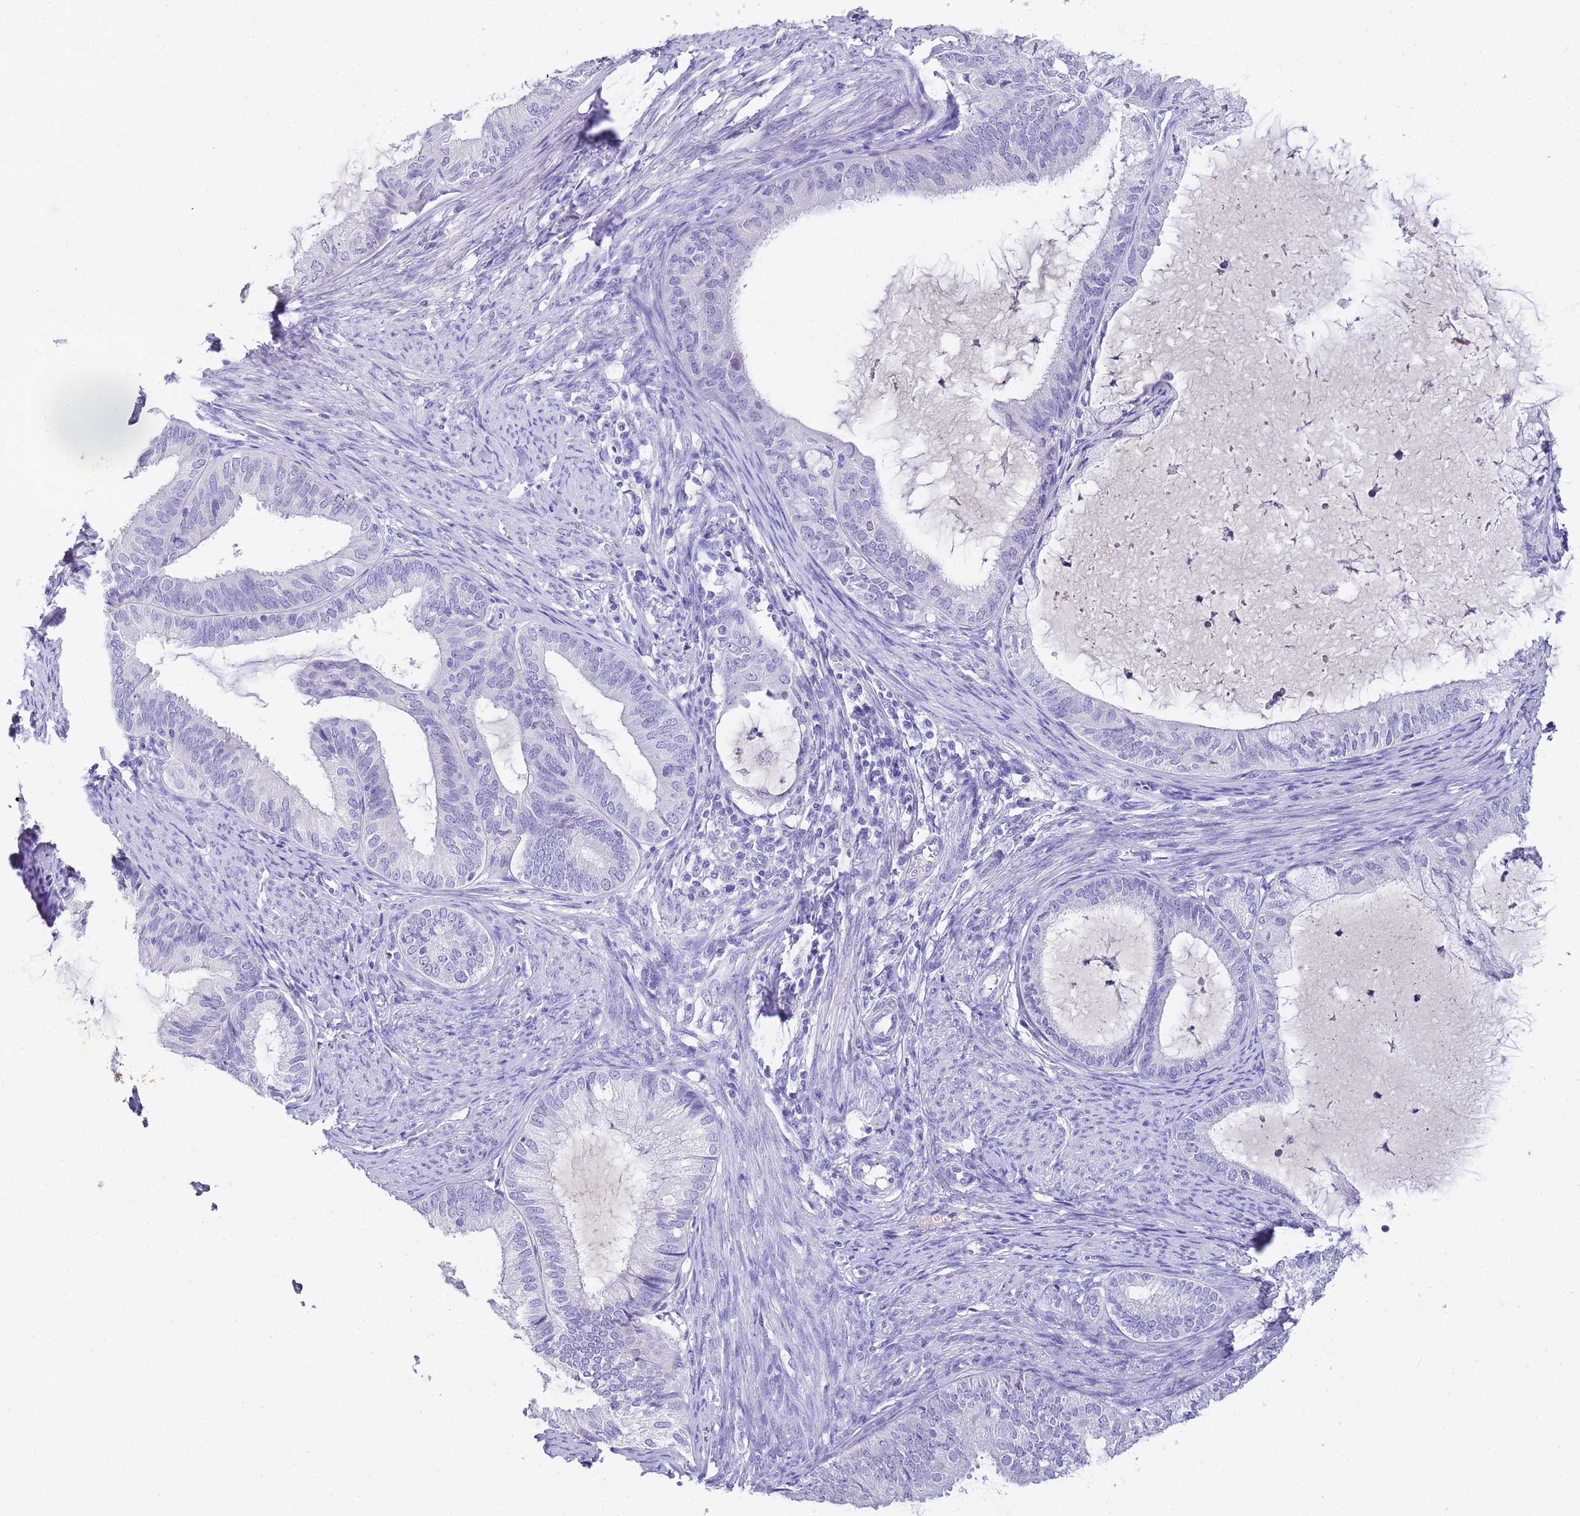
{"staining": {"intensity": "negative", "quantity": "none", "location": "none"}, "tissue": "endometrial cancer", "cell_type": "Tumor cells", "image_type": "cancer", "snomed": [{"axis": "morphology", "description": "Adenocarcinoma, NOS"}, {"axis": "topography", "description": "Endometrium"}], "caption": "Immunohistochemistry image of human endometrial adenocarcinoma stained for a protein (brown), which displays no expression in tumor cells.", "gene": "CFHR2", "patient": {"sex": "female", "age": 86}}